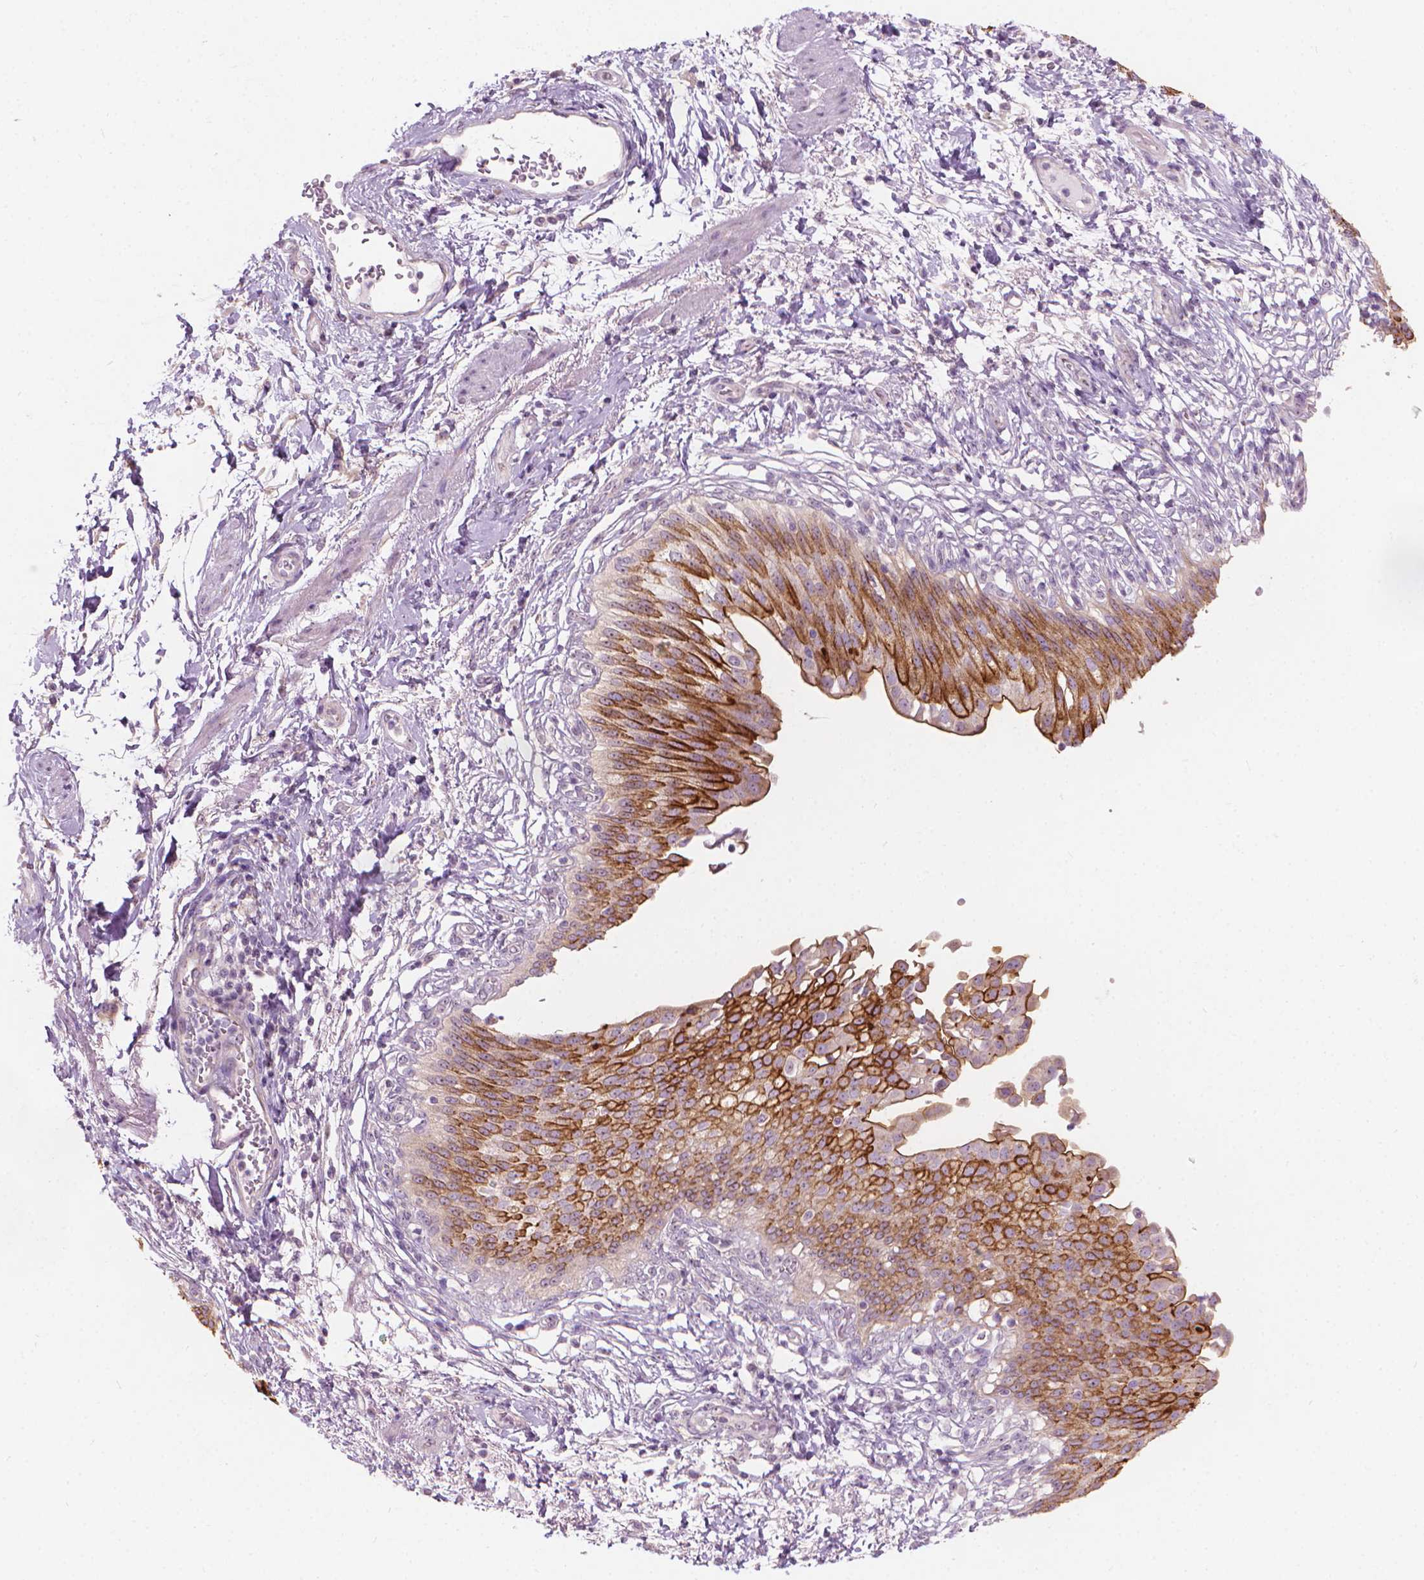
{"staining": {"intensity": "strong", "quantity": "25%-75%", "location": "cytoplasmic/membranous"}, "tissue": "urinary bladder", "cell_type": "Urothelial cells", "image_type": "normal", "snomed": [{"axis": "morphology", "description": "Normal tissue, NOS"}, {"axis": "topography", "description": "Urinary bladder"}, {"axis": "topography", "description": "Peripheral nerve tissue"}], "caption": "A brown stain highlights strong cytoplasmic/membranous staining of a protein in urothelial cells of normal human urinary bladder. (Brightfield microscopy of DAB IHC at high magnification).", "gene": "GPRC5A", "patient": {"sex": "female", "age": 60}}